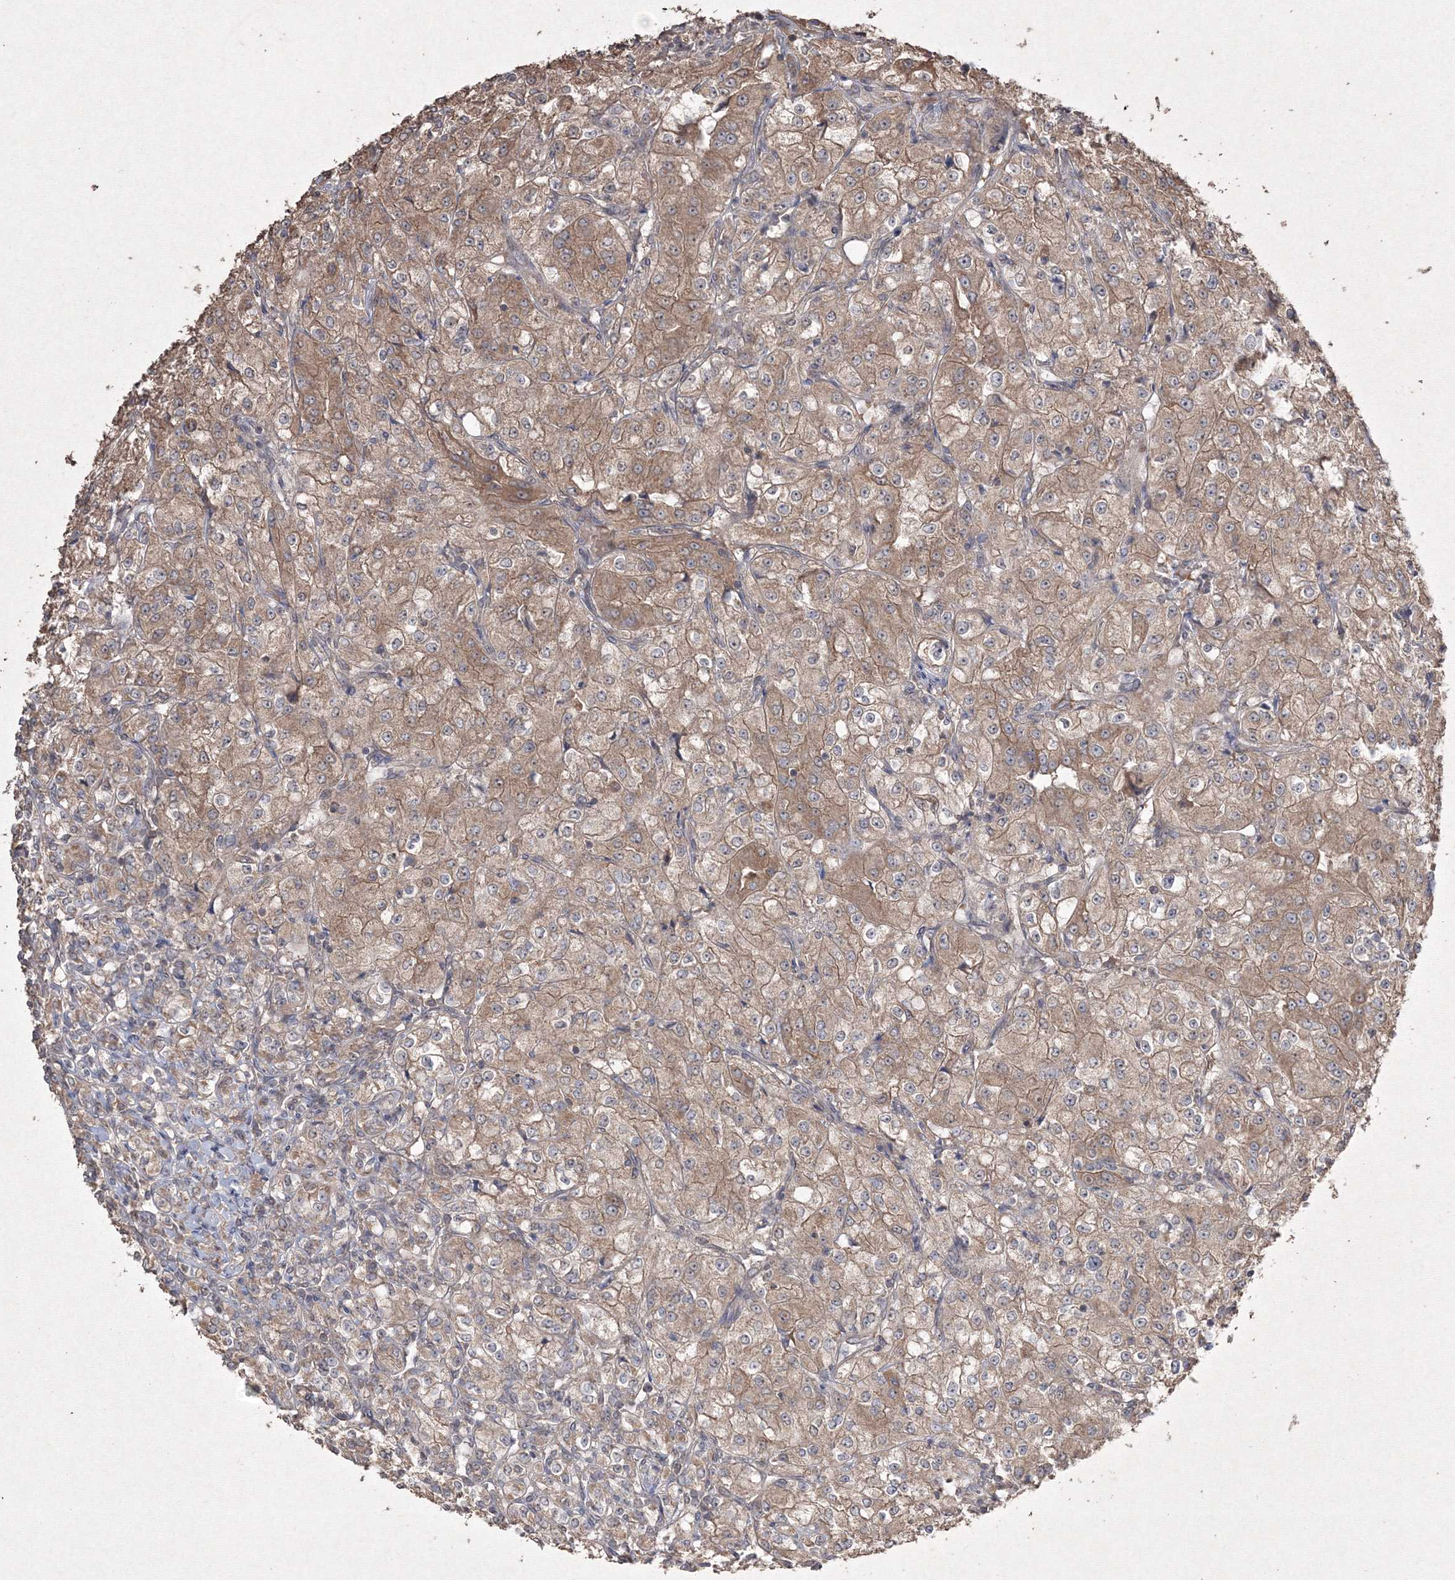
{"staining": {"intensity": "moderate", "quantity": ">75%", "location": "cytoplasmic/membranous"}, "tissue": "renal cancer", "cell_type": "Tumor cells", "image_type": "cancer", "snomed": [{"axis": "morphology", "description": "Adenocarcinoma, NOS"}, {"axis": "topography", "description": "Kidney"}], "caption": "Human renal cancer (adenocarcinoma) stained for a protein (brown) reveals moderate cytoplasmic/membranous positive positivity in approximately >75% of tumor cells.", "gene": "GRSF1", "patient": {"sex": "male", "age": 77}}